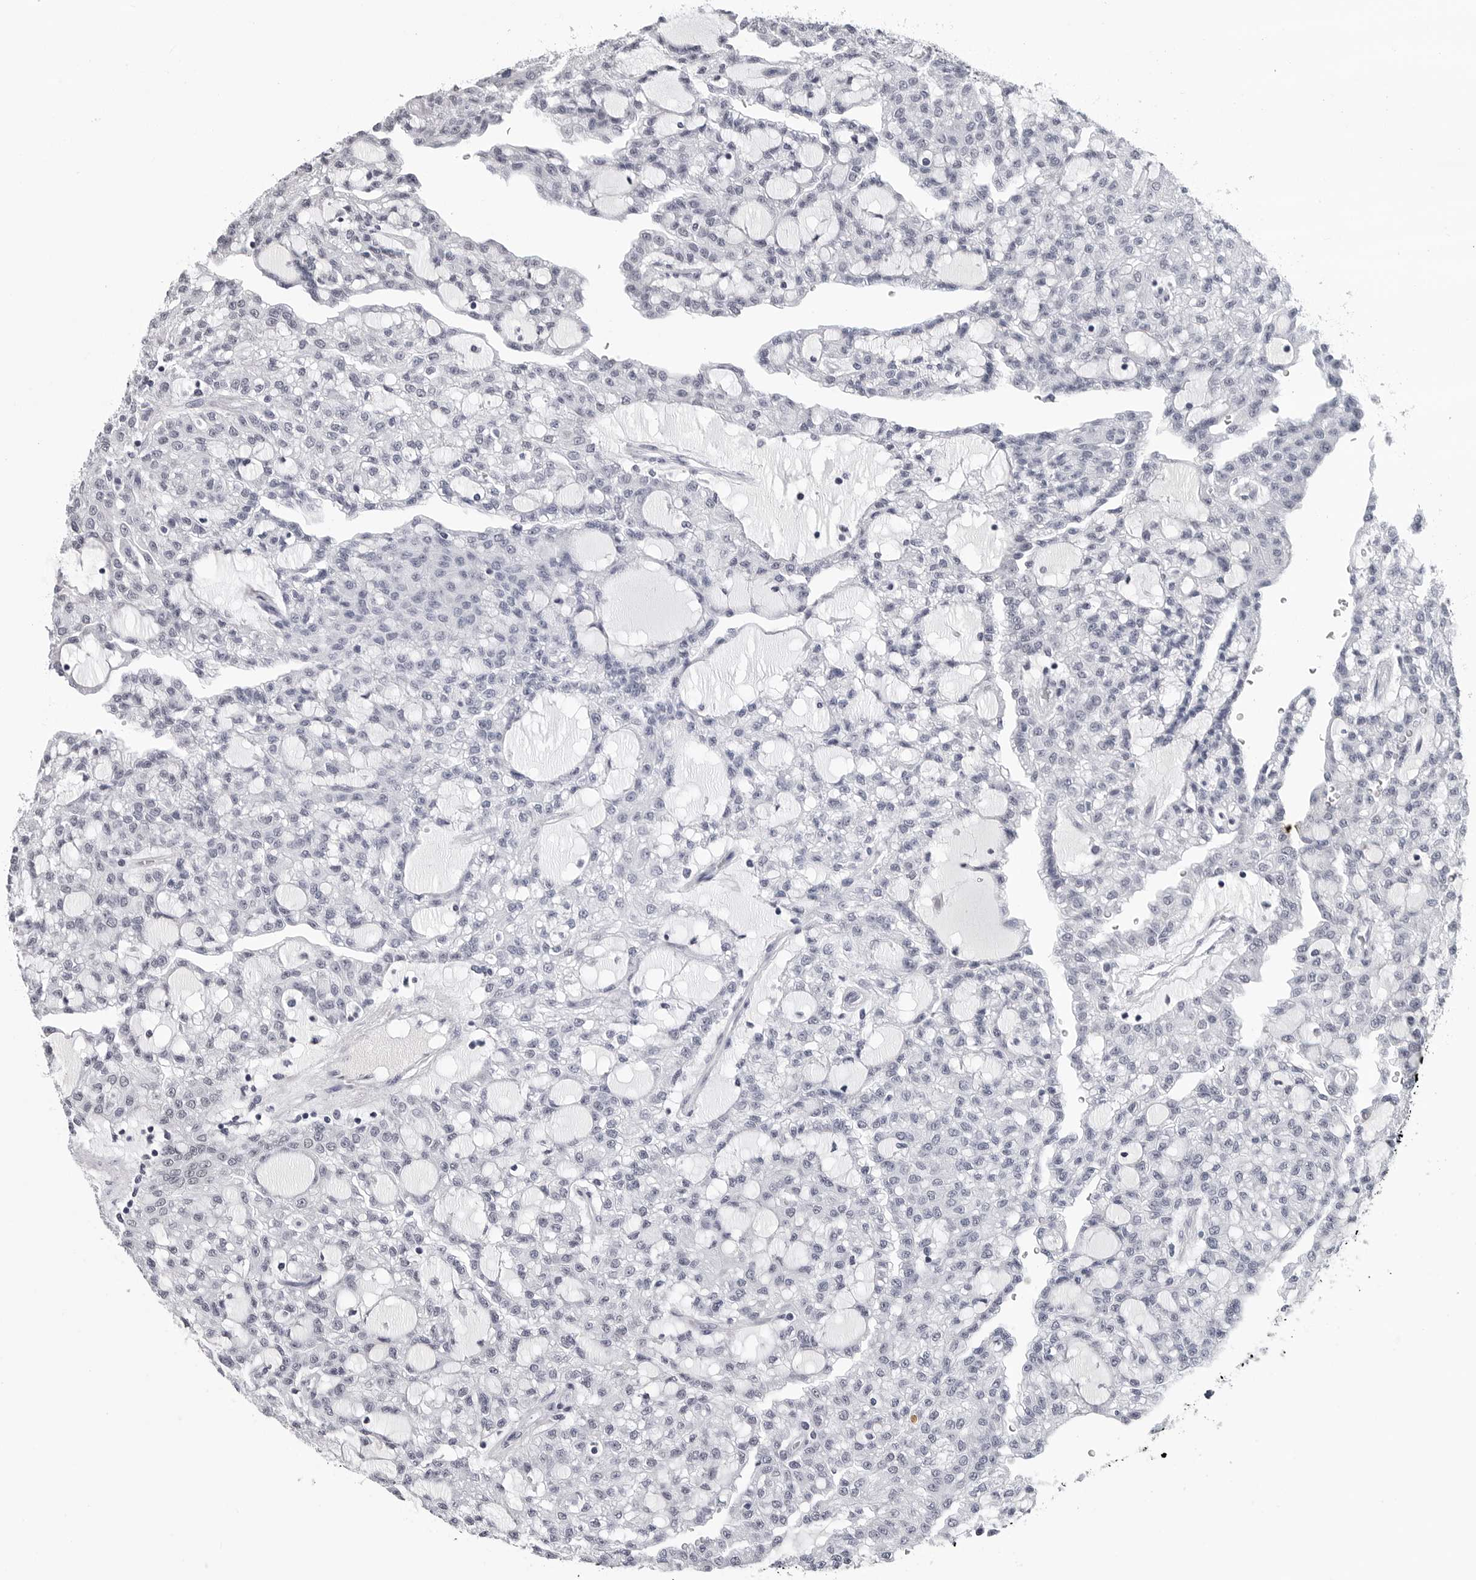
{"staining": {"intensity": "negative", "quantity": "none", "location": "none"}, "tissue": "renal cancer", "cell_type": "Tumor cells", "image_type": "cancer", "snomed": [{"axis": "morphology", "description": "Adenocarcinoma, NOS"}, {"axis": "topography", "description": "Kidney"}], "caption": "A high-resolution micrograph shows IHC staining of renal cancer (adenocarcinoma), which shows no significant expression in tumor cells.", "gene": "SF3B4", "patient": {"sex": "male", "age": 63}}